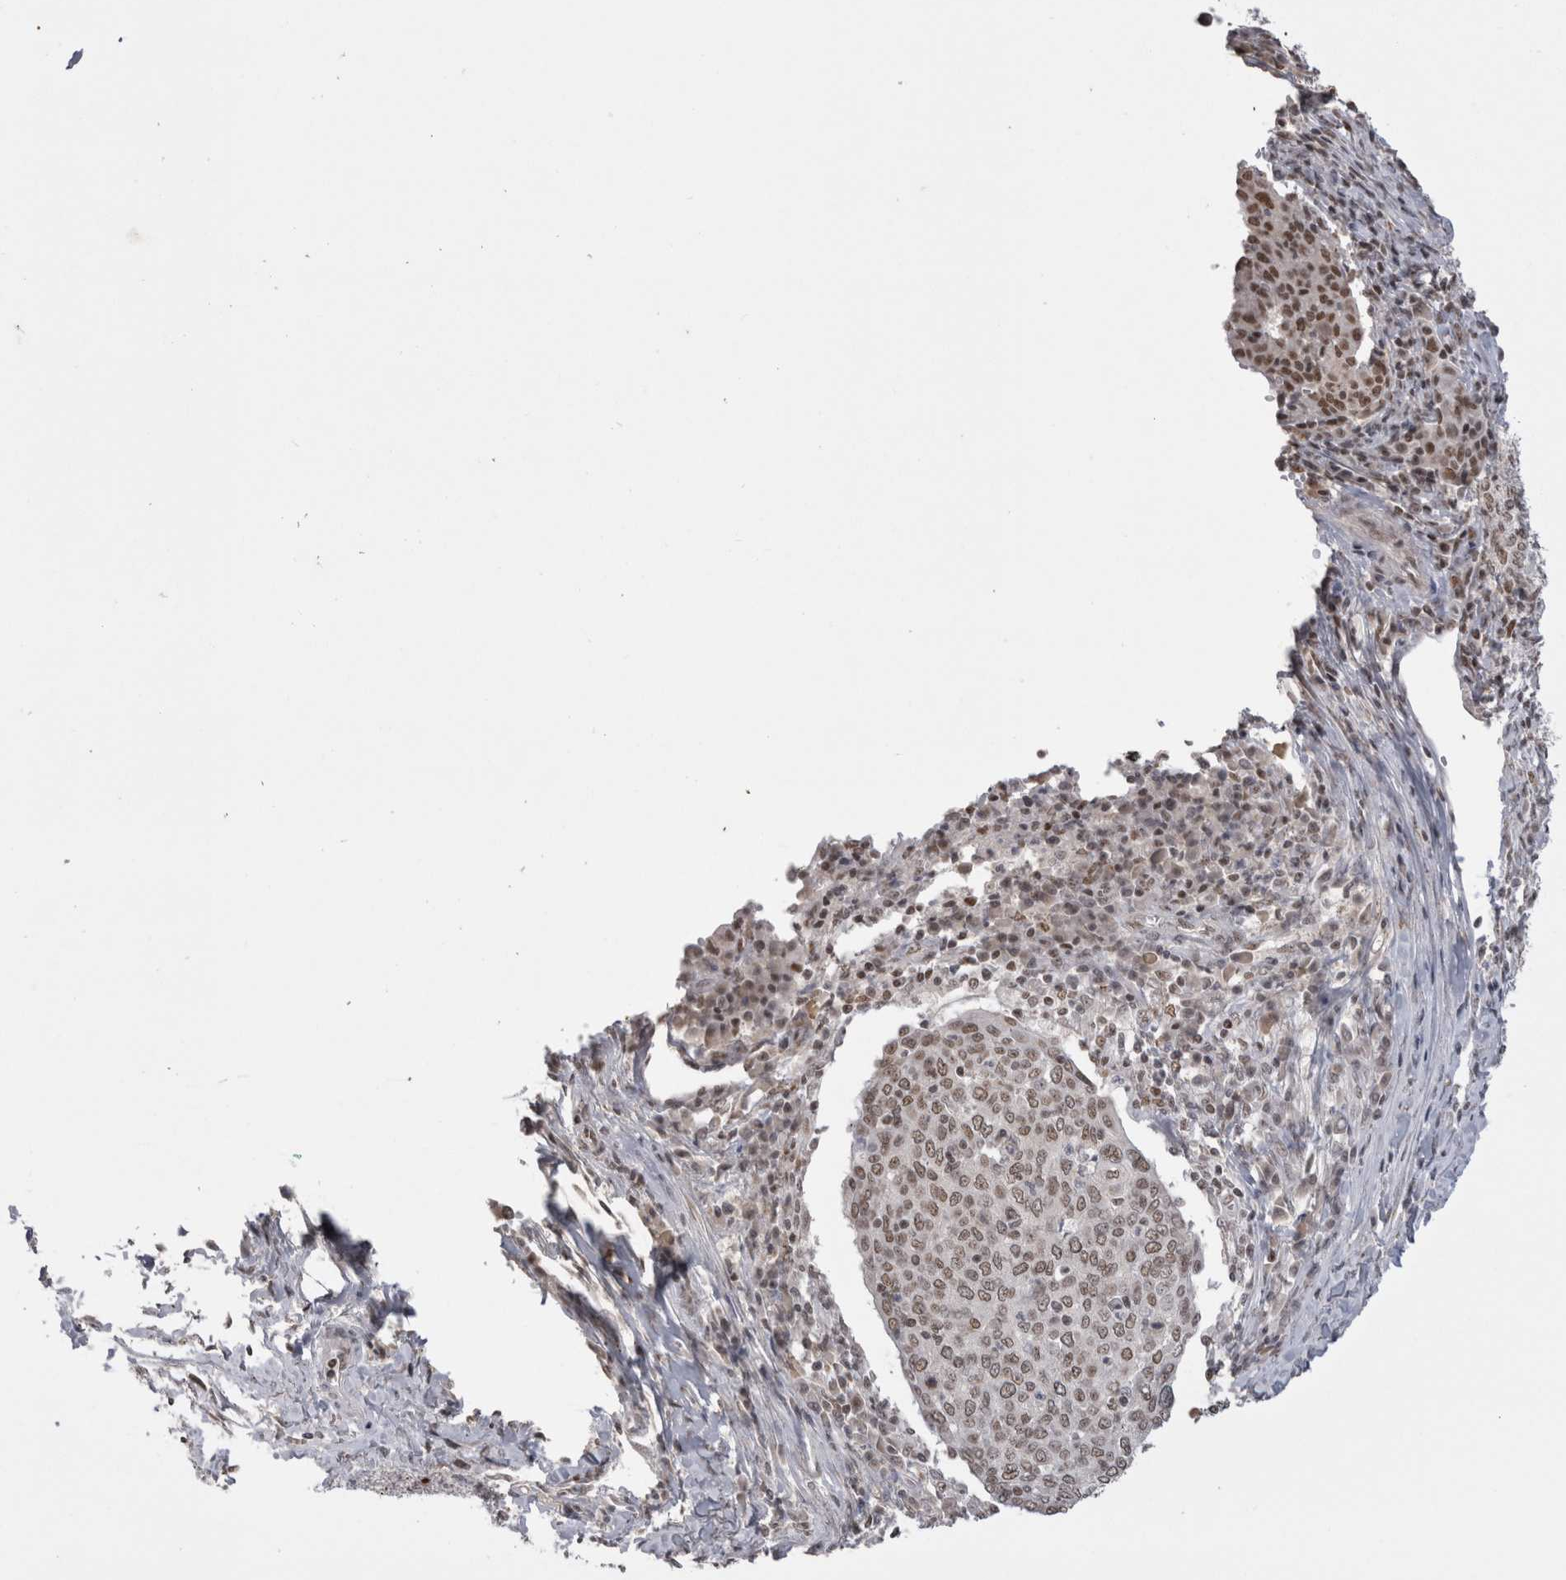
{"staining": {"intensity": "moderate", "quantity": ">75%", "location": "nuclear"}, "tissue": "cervical cancer", "cell_type": "Tumor cells", "image_type": "cancer", "snomed": [{"axis": "morphology", "description": "Squamous cell carcinoma, NOS"}, {"axis": "topography", "description": "Cervix"}], "caption": "This is an image of IHC staining of cervical cancer, which shows moderate expression in the nuclear of tumor cells.", "gene": "DAXX", "patient": {"sex": "female", "age": 40}}